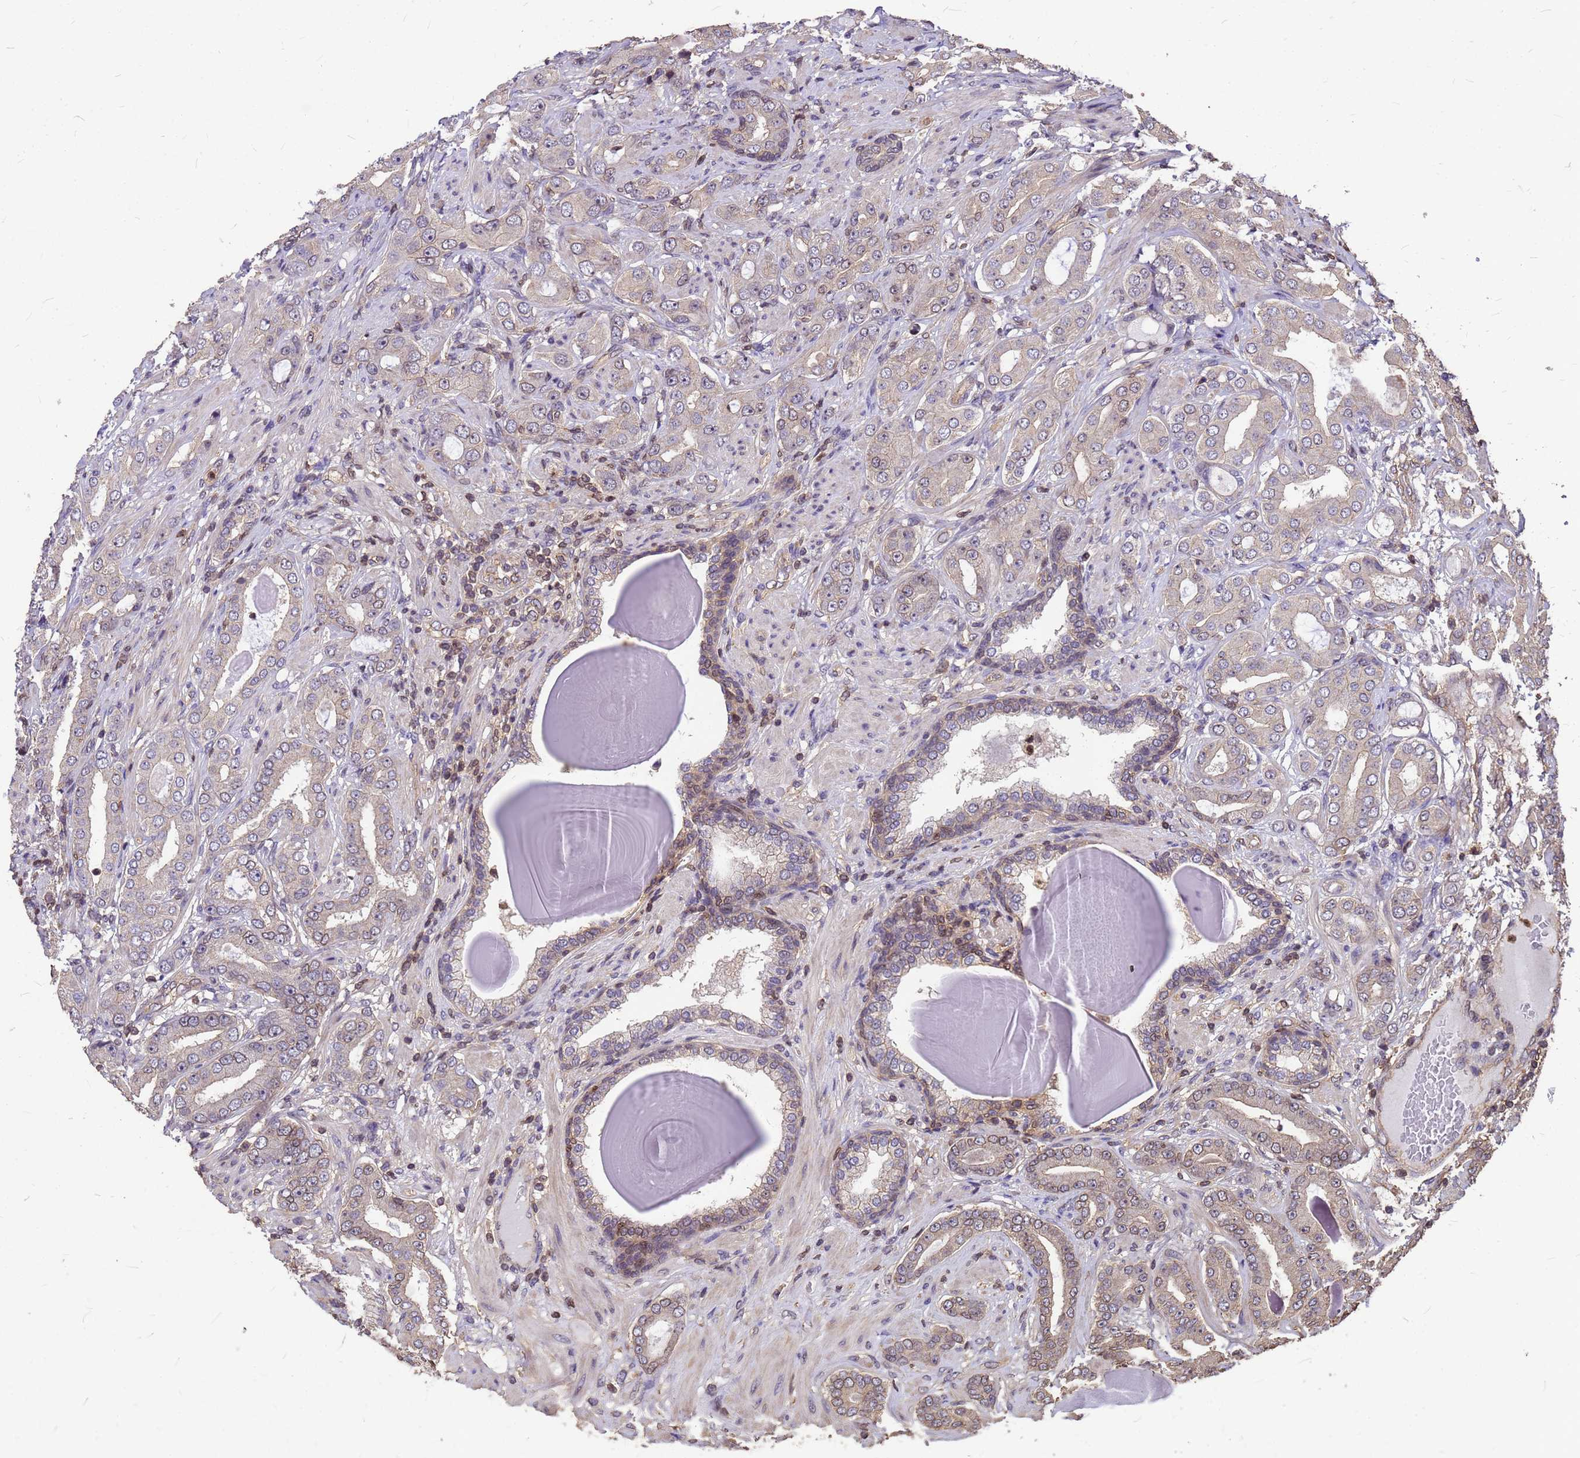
{"staining": {"intensity": "moderate", "quantity": "25%-75%", "location": "cytoplasmic/membranous,nuclear"}, "tissue": "prostate cancer", "cell_type": "Tumor cells", "image_type": "cancer", "snomed": [{"axis": "morphology", "description": "Adenocarcinoma, Low grade"}, {"axis": "topography", "description": "Prostate"}], "caption": "Human prostate low-grade adenocarcinoma stained with a brown dye reveals moderate cytoplasmic/membranous and nuclear positive positivity in about 25%-75% of tumor cells.", "gene": "C1orf35", "patient": {"sex": "male", "age": 57}}